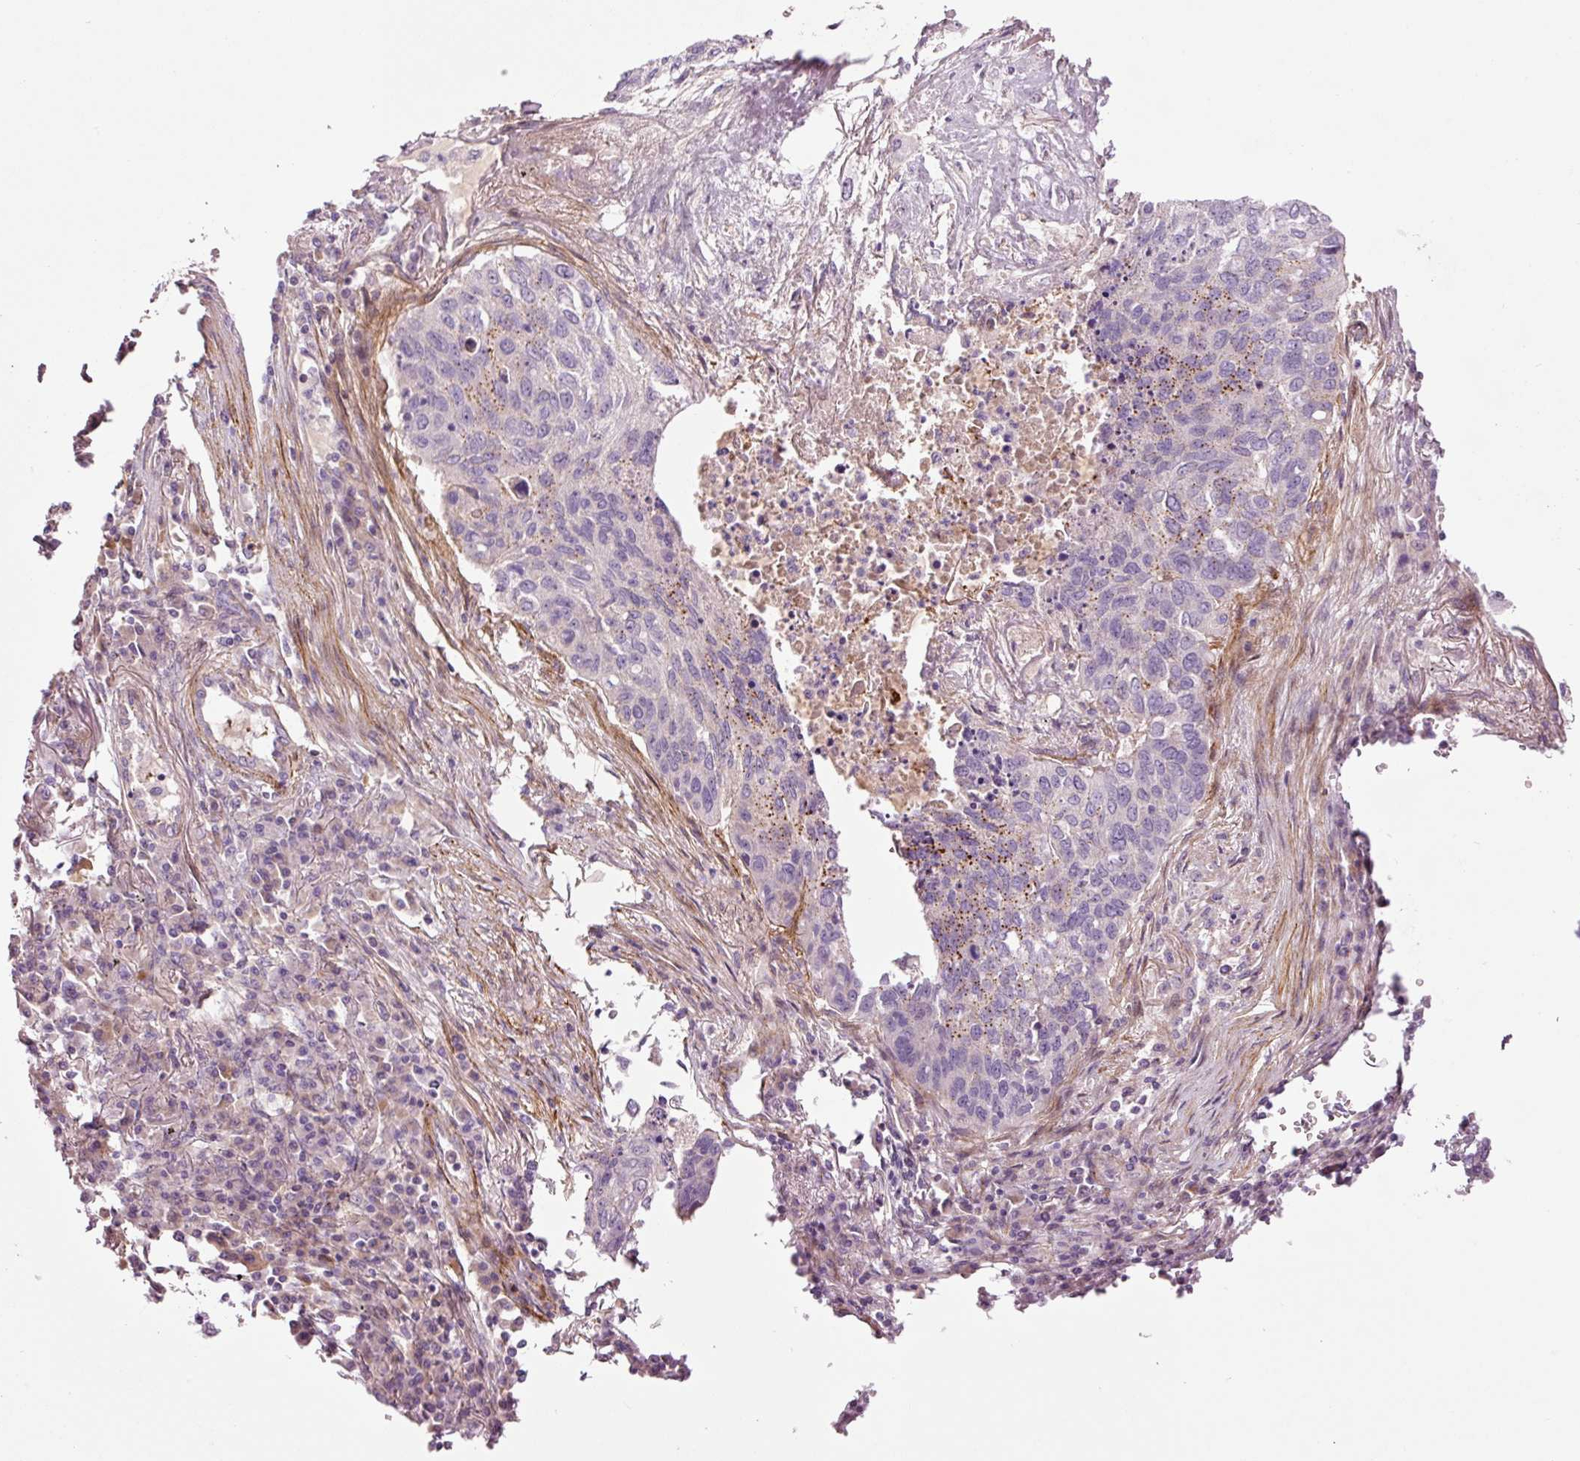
{"staining": {"intensity": "negative", "quantity": "none", "location": "none"}, "tissue": "lung cancer", "cell_type": "Tumor cells", "image_type": "cancer", "snomed": [{"axis": "morphology", "description": "Squamous cell carcinoma, NOS"}, {"axis": "topography", "description": "Lung"}], "caption": "This is a histopathology image of IHC staining of squamous cell carcinoma (lung), which shows no positivity in tumor cells.", "gene": "ANKRD20A1", "patient": {"sex": "female", "age": 63}}